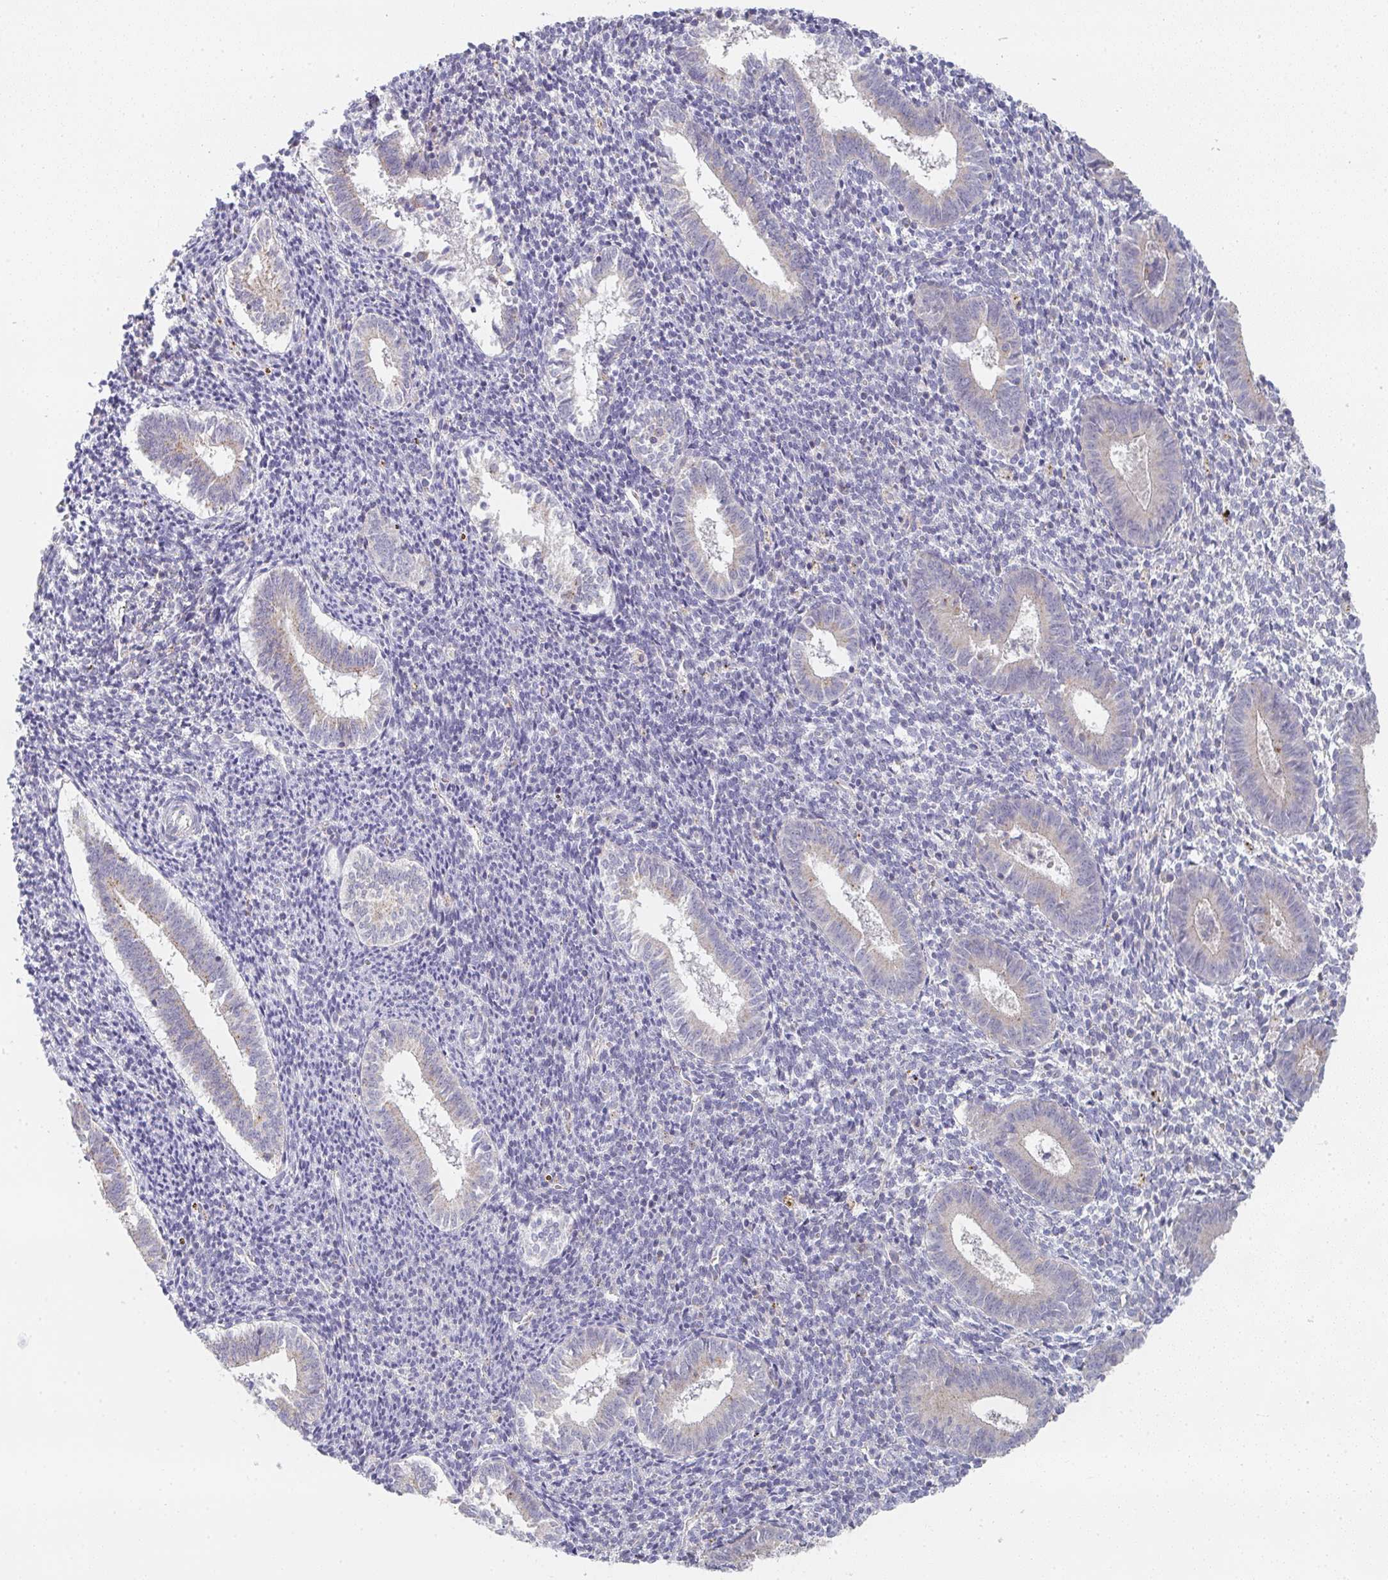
{"staining": {"intensity": "negative", "quantity": "none", "location": "none"}, "tissue": "endometrium", "cell_type": "Cells in endometrial stroma", "image_type": "normal", "snomed": [{"axis": "morphology", "description": "Normal tissue, NOS"}, {"axis": "topography", "description": "Endometrium"}], "caption": "Cells in endometrial stroma show no significant protein expression in benign endometrium.", "gene": "CHMP5", "patient": {"sex": "female", "age": 25}}